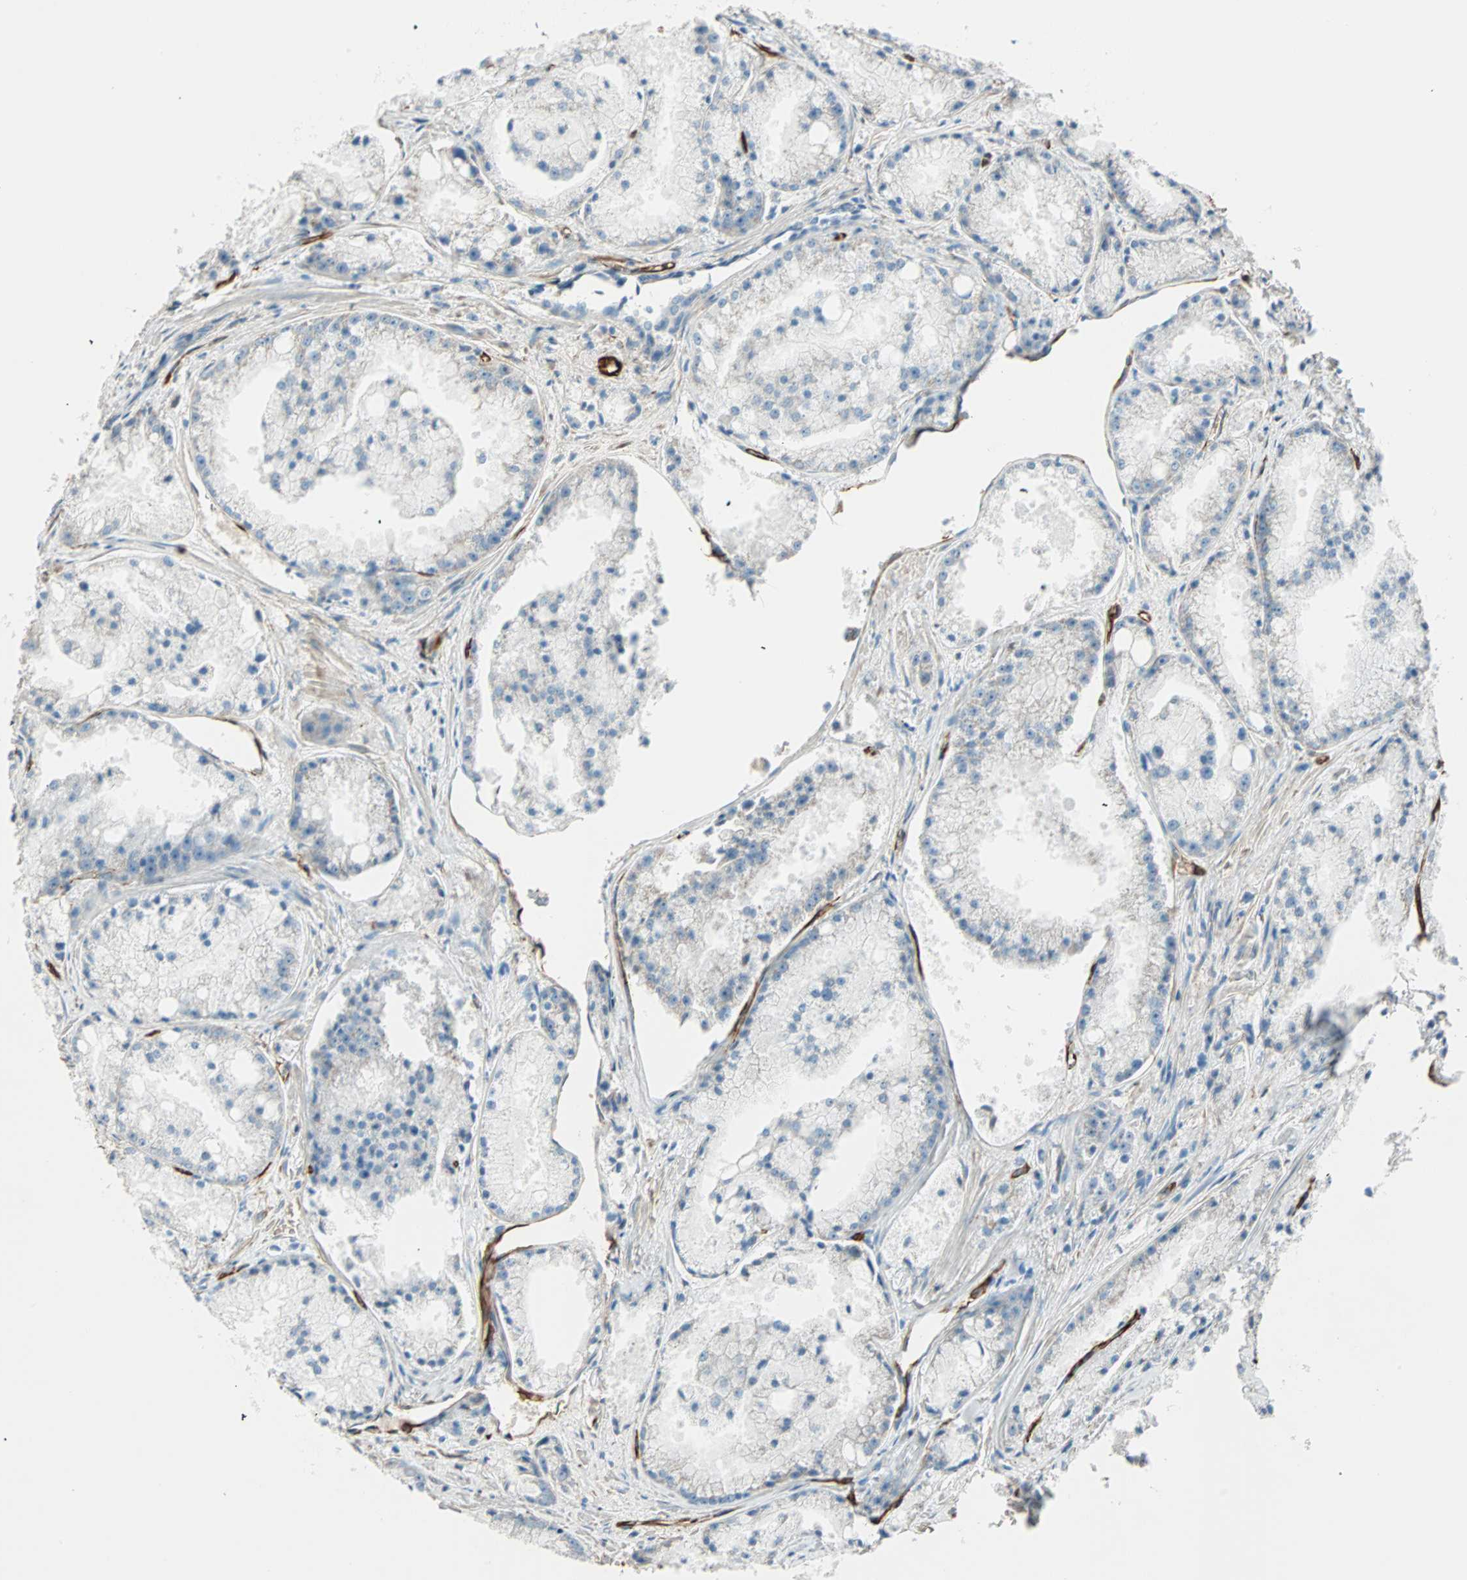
{"staining": {"intensity": "negative", "quantity": "none", "location": "none"}, "tissue": "prostate cancer", "cell_type": "Tumor cells", "image_type": "cancer", "snomed": [{"axis": "morphology", "description": "Adenocarcinoma, Low grade"}, {"axis": "topography", "description": "Prostate"}], "caption": "IHC histopathology image of prostate adenocarcinoma (low-grade) stained for a protein (brown), which exhibits no staining in tumor cells. (DAB immunohistochemistry, high magnification).", "gene": "NES", "patient": {"sex": "male", "age": 64}}